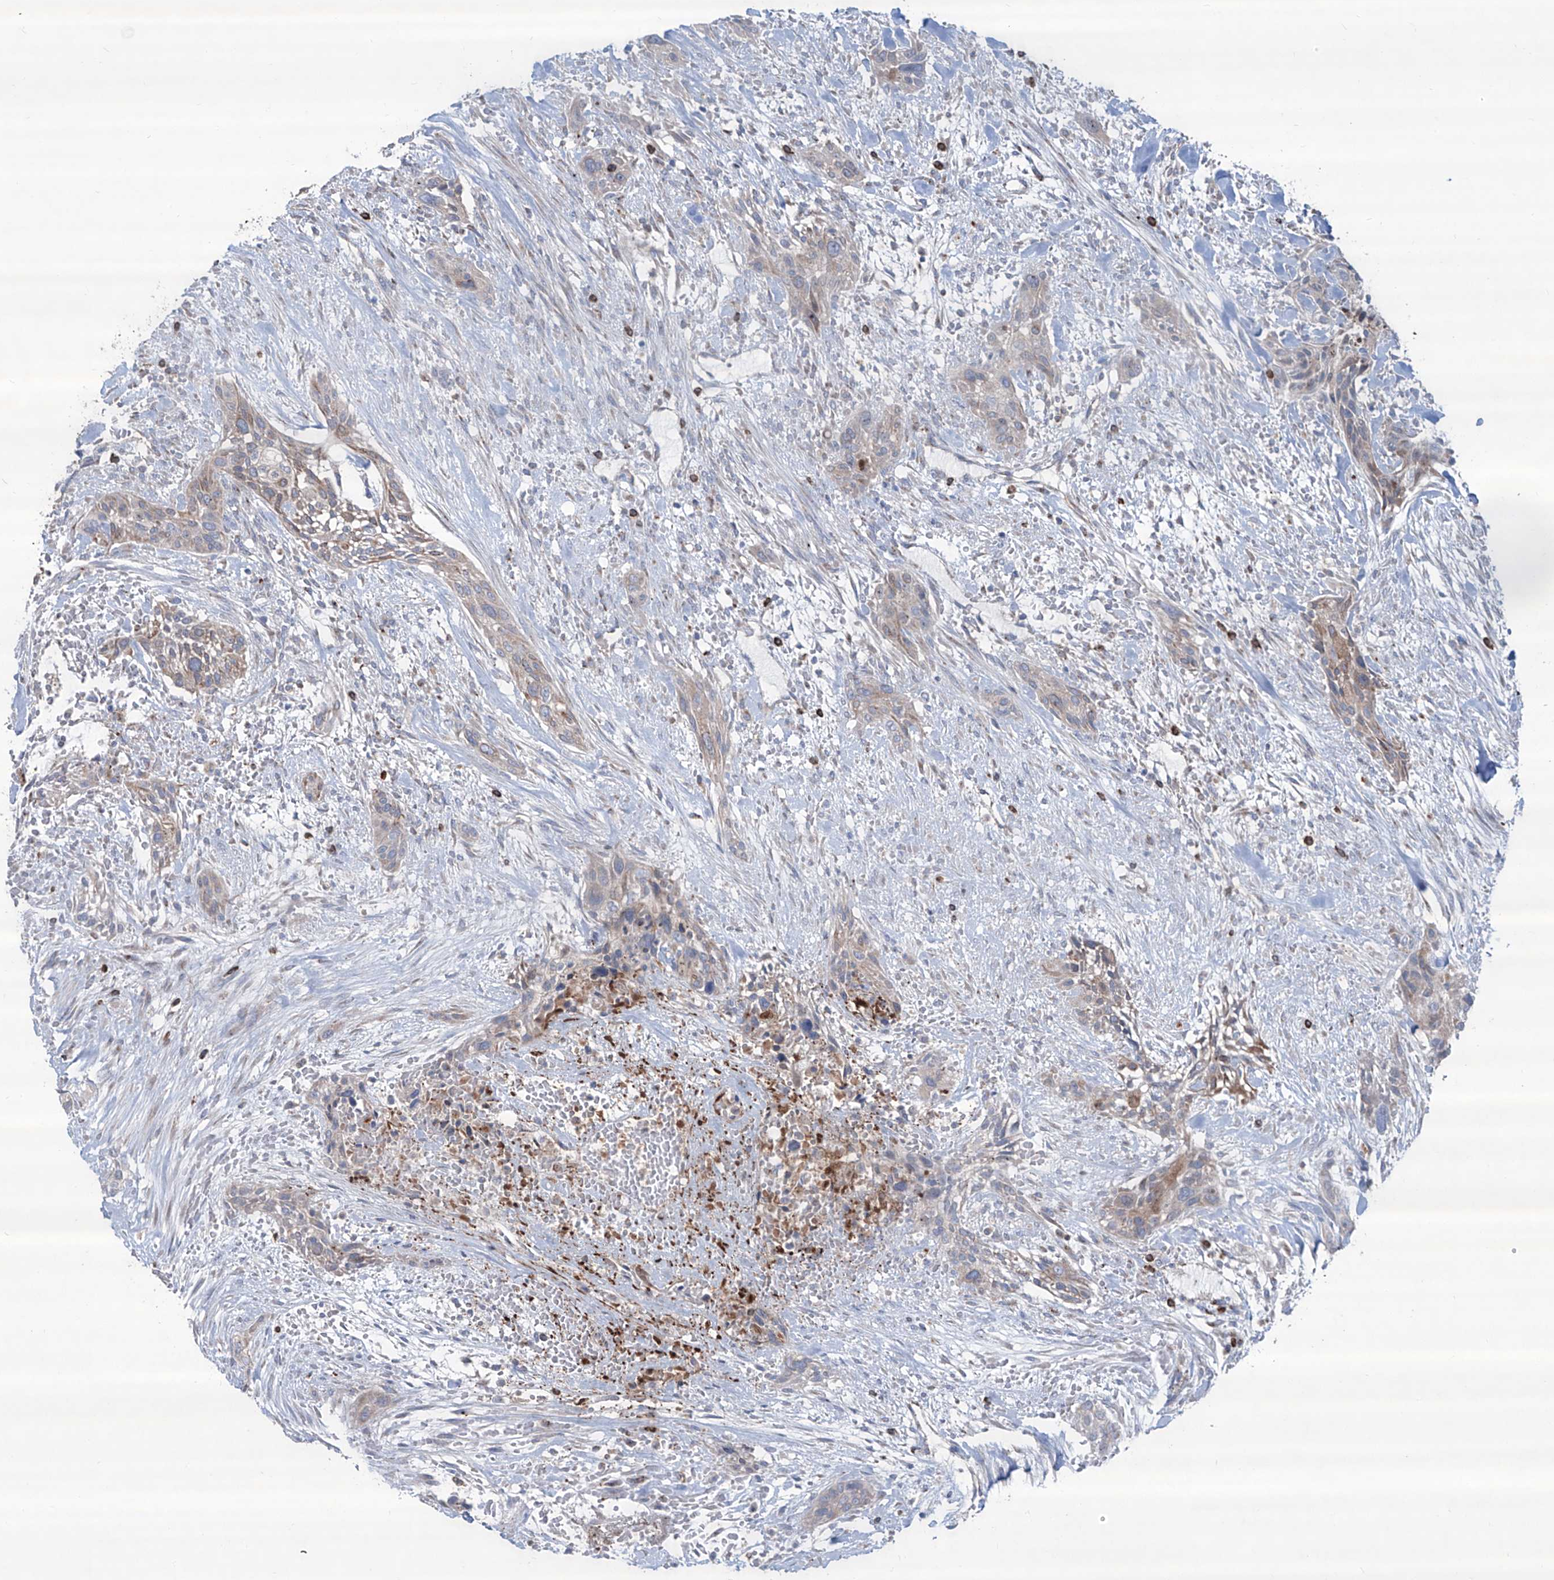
{"staining": {"intensity": "weak", "quantity": "<25%", "location": "cytoplasmic/membranous"}, "tissue": "urothelial cancer", "cell_type": "Tumor cells", "image_type": "cancer", "snomed": [{"axis": "morphology", "description": "Urothelial carcinoma, High grade"}, {"axis": "topography", "description": "Urinary bladder"}], "caption": "This is an immunohistochemistry micrograph of urothelial carcinoma (high-grade). There is no positivity in tumor cells.", "gene": "CDH5", "patient": {"sex": "male", "age": 35}}